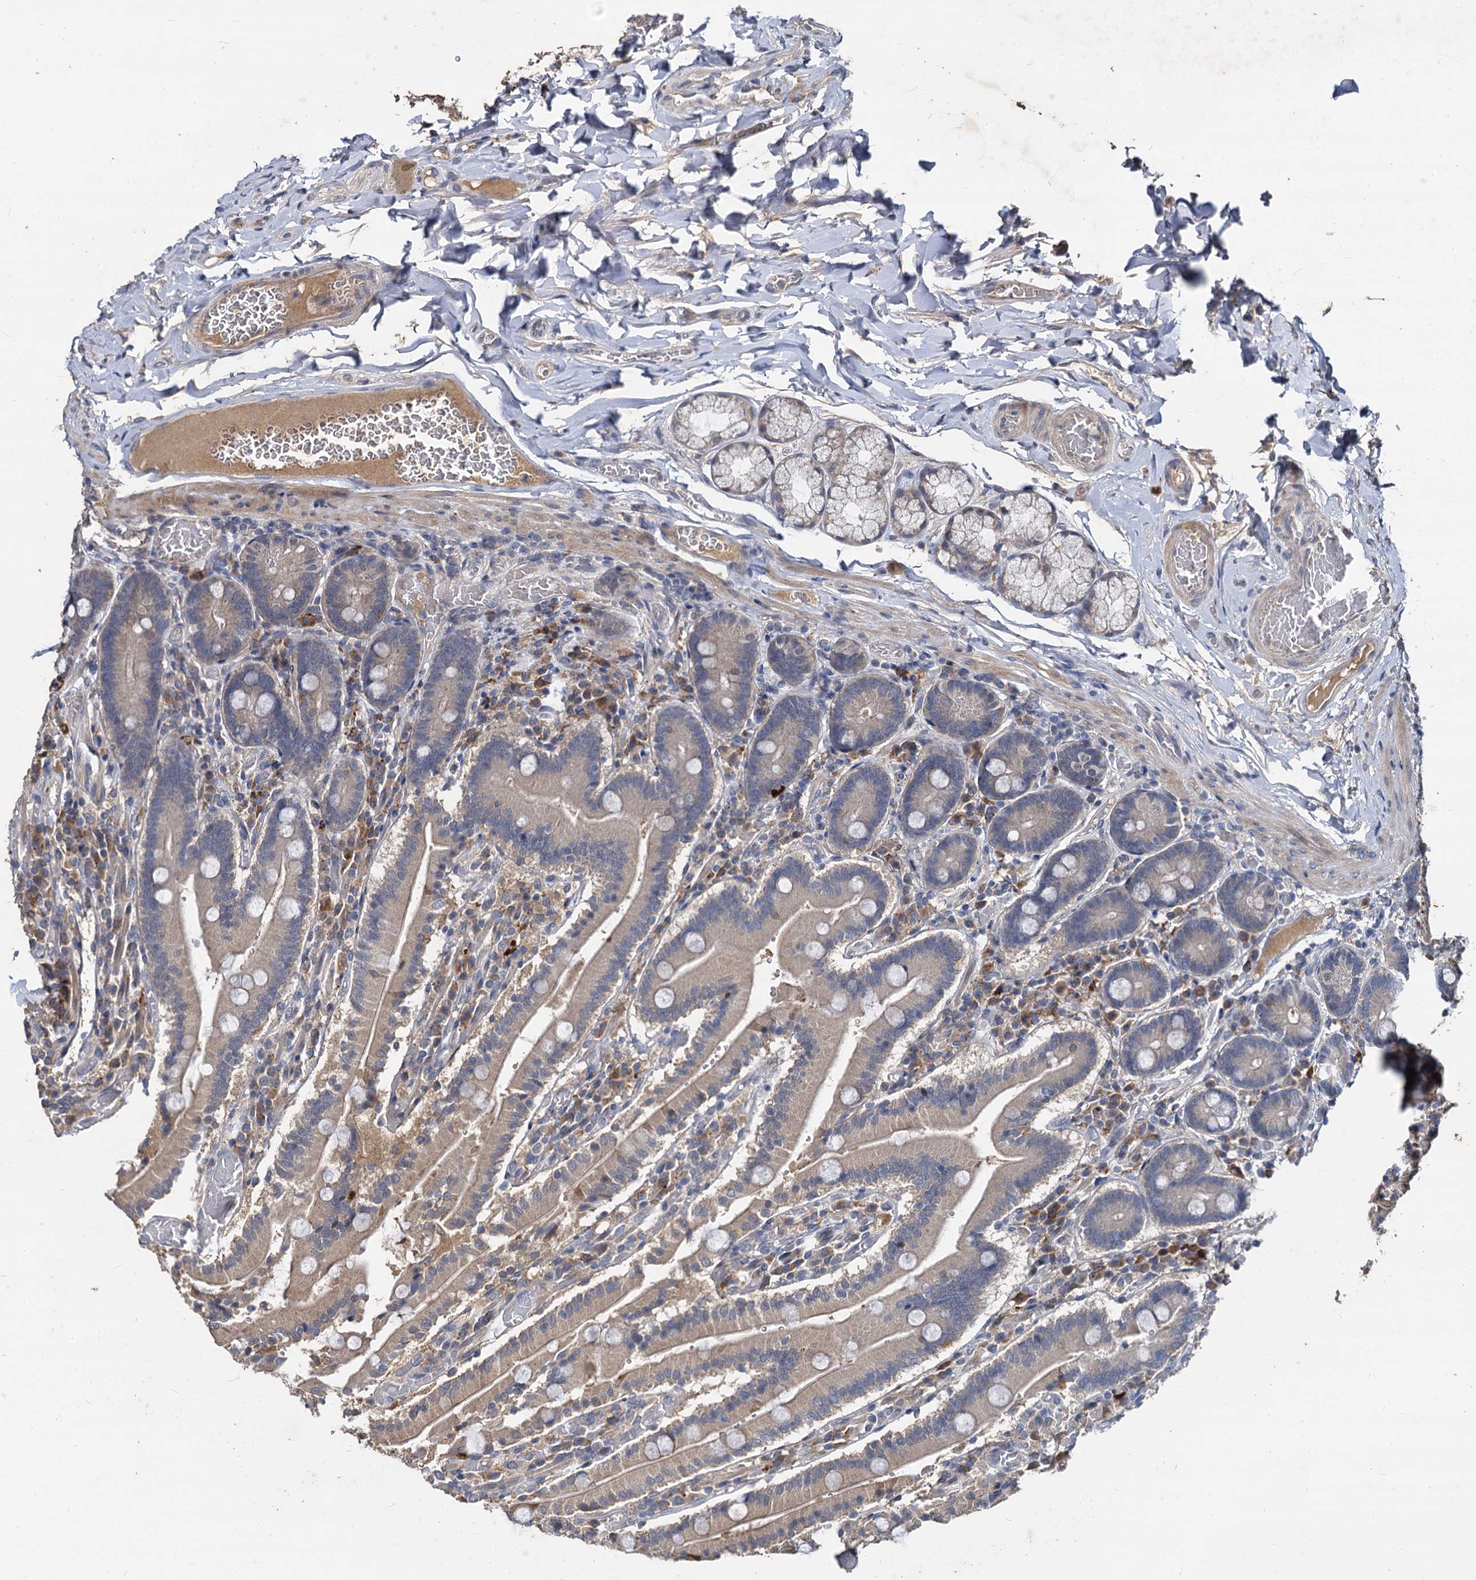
{"staining": {"intensity": "weak", "quantity": "25%-75%", "location": "cytoplasmic/membranous"}, "tissue": "duodenum", "cell_type": "Glandular cells", "image_type": "normal", "snomed": [{"axis": "morphology", "description": "Normal tissue, NOS"}, {"axis": "topography", "description": "Duodenum"}], "caption": "A brown stain labels weak cytoplasmic/membranous staining of a protein in glandular cells of benign duodenum. The protein of interest is stained brown, and the nuclei are stained in blue (DAB (3,3'-diaminobenzidine) IHC with brightfield microscopy, high magnification).", "gene": "CCDC184", "patient": {"sex": "female", "age": 62}}